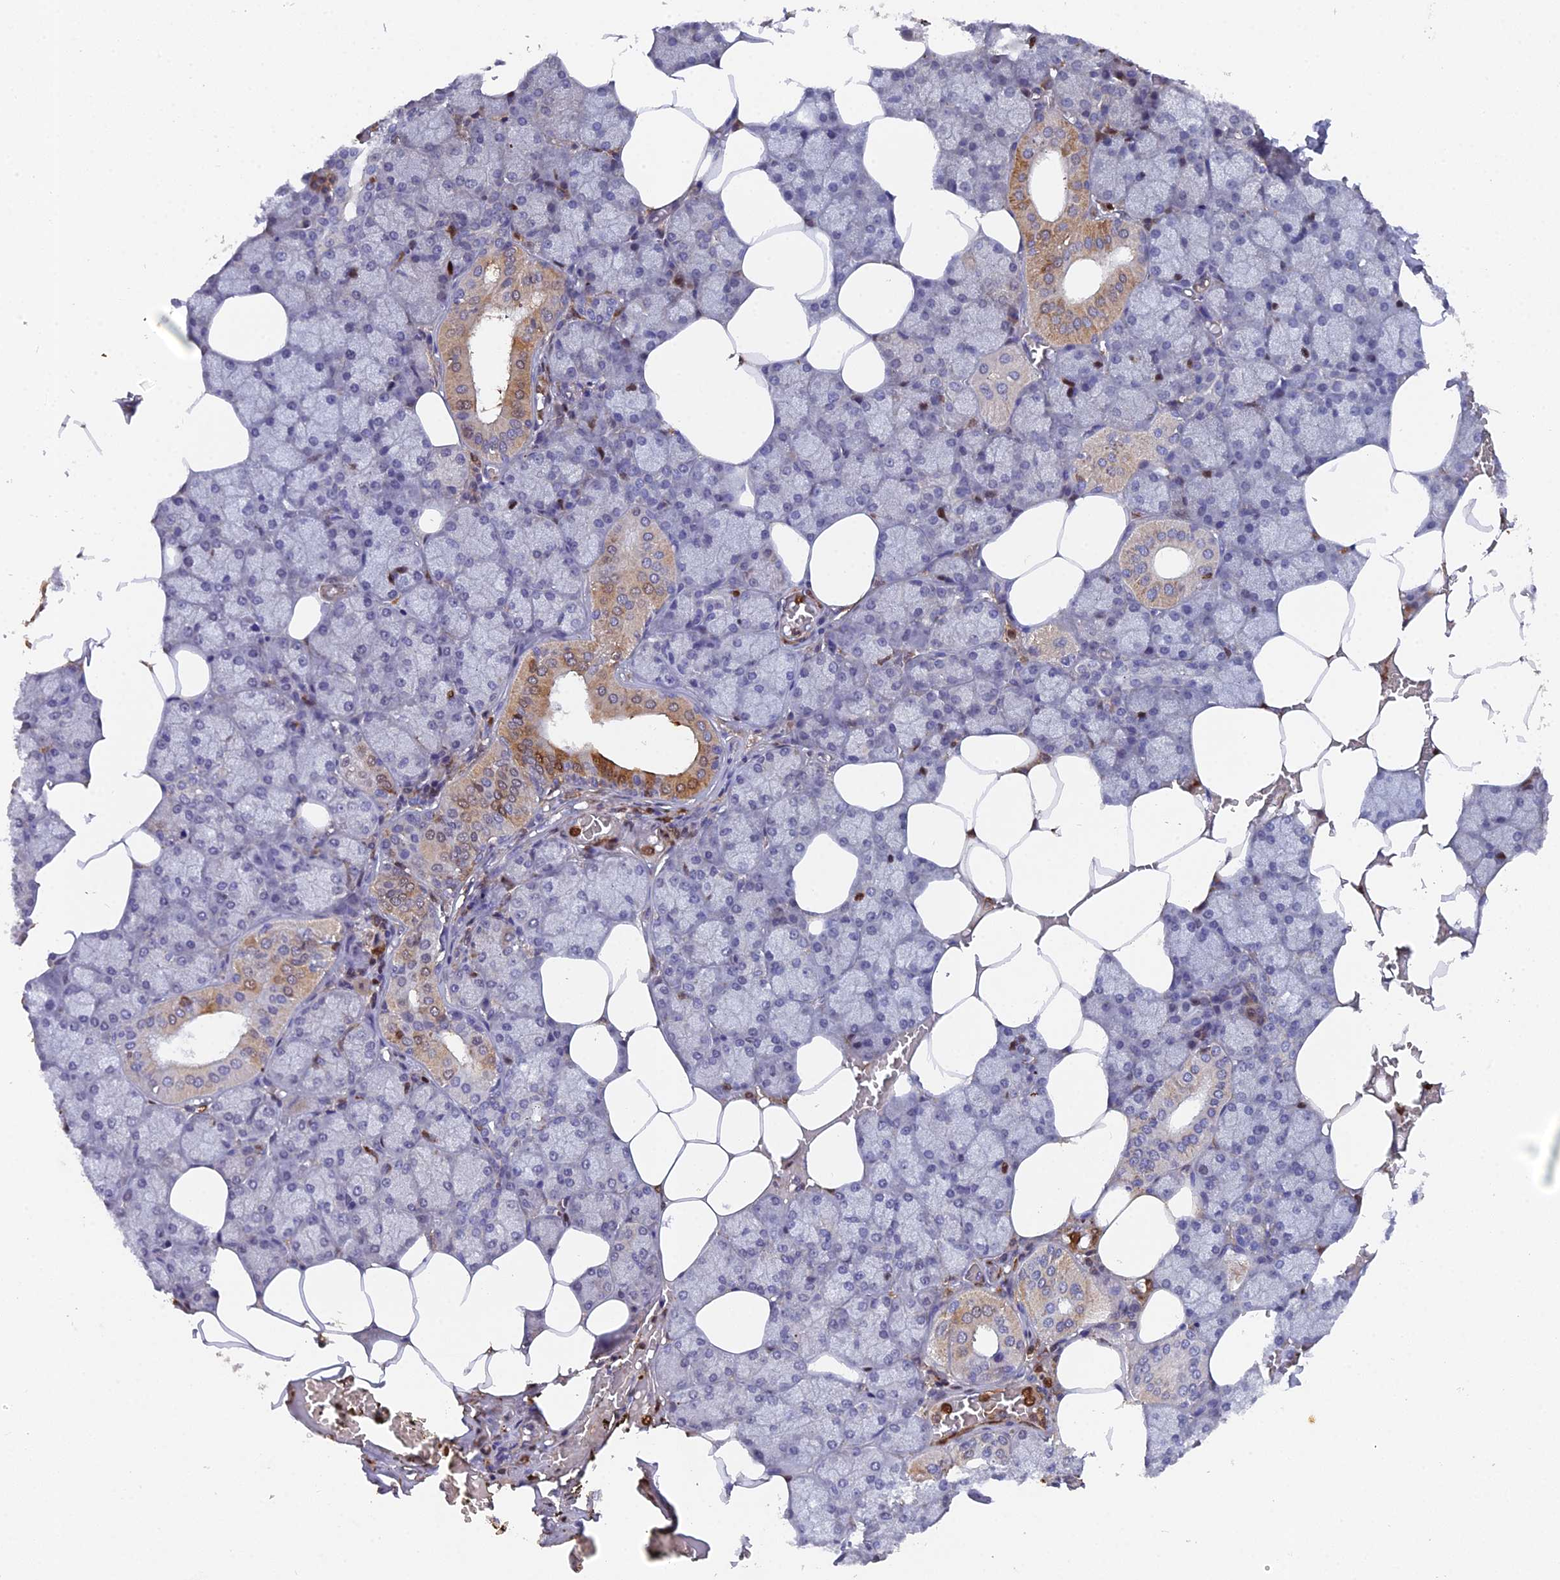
{"staining": {"intensity": "moderate", "quantity": "<25%", "location": "cytoplasmic/membranous"}, "tissue": "salivary gland", "cell_type": "Glandular cells", "image_type": "normal", "snomed": [{"axis": "morphology", "description": "Normal tissue, NOS"}, {"axis": "topography", "description": "Salivary gland"}], "caption": "Moderate cytoplasmic/membranous protein expression is appreciated in approximately <25% of glandular cells in salivary gland.", "gene": "GALK2", "patient": {"sex": "male", "age": 62}}